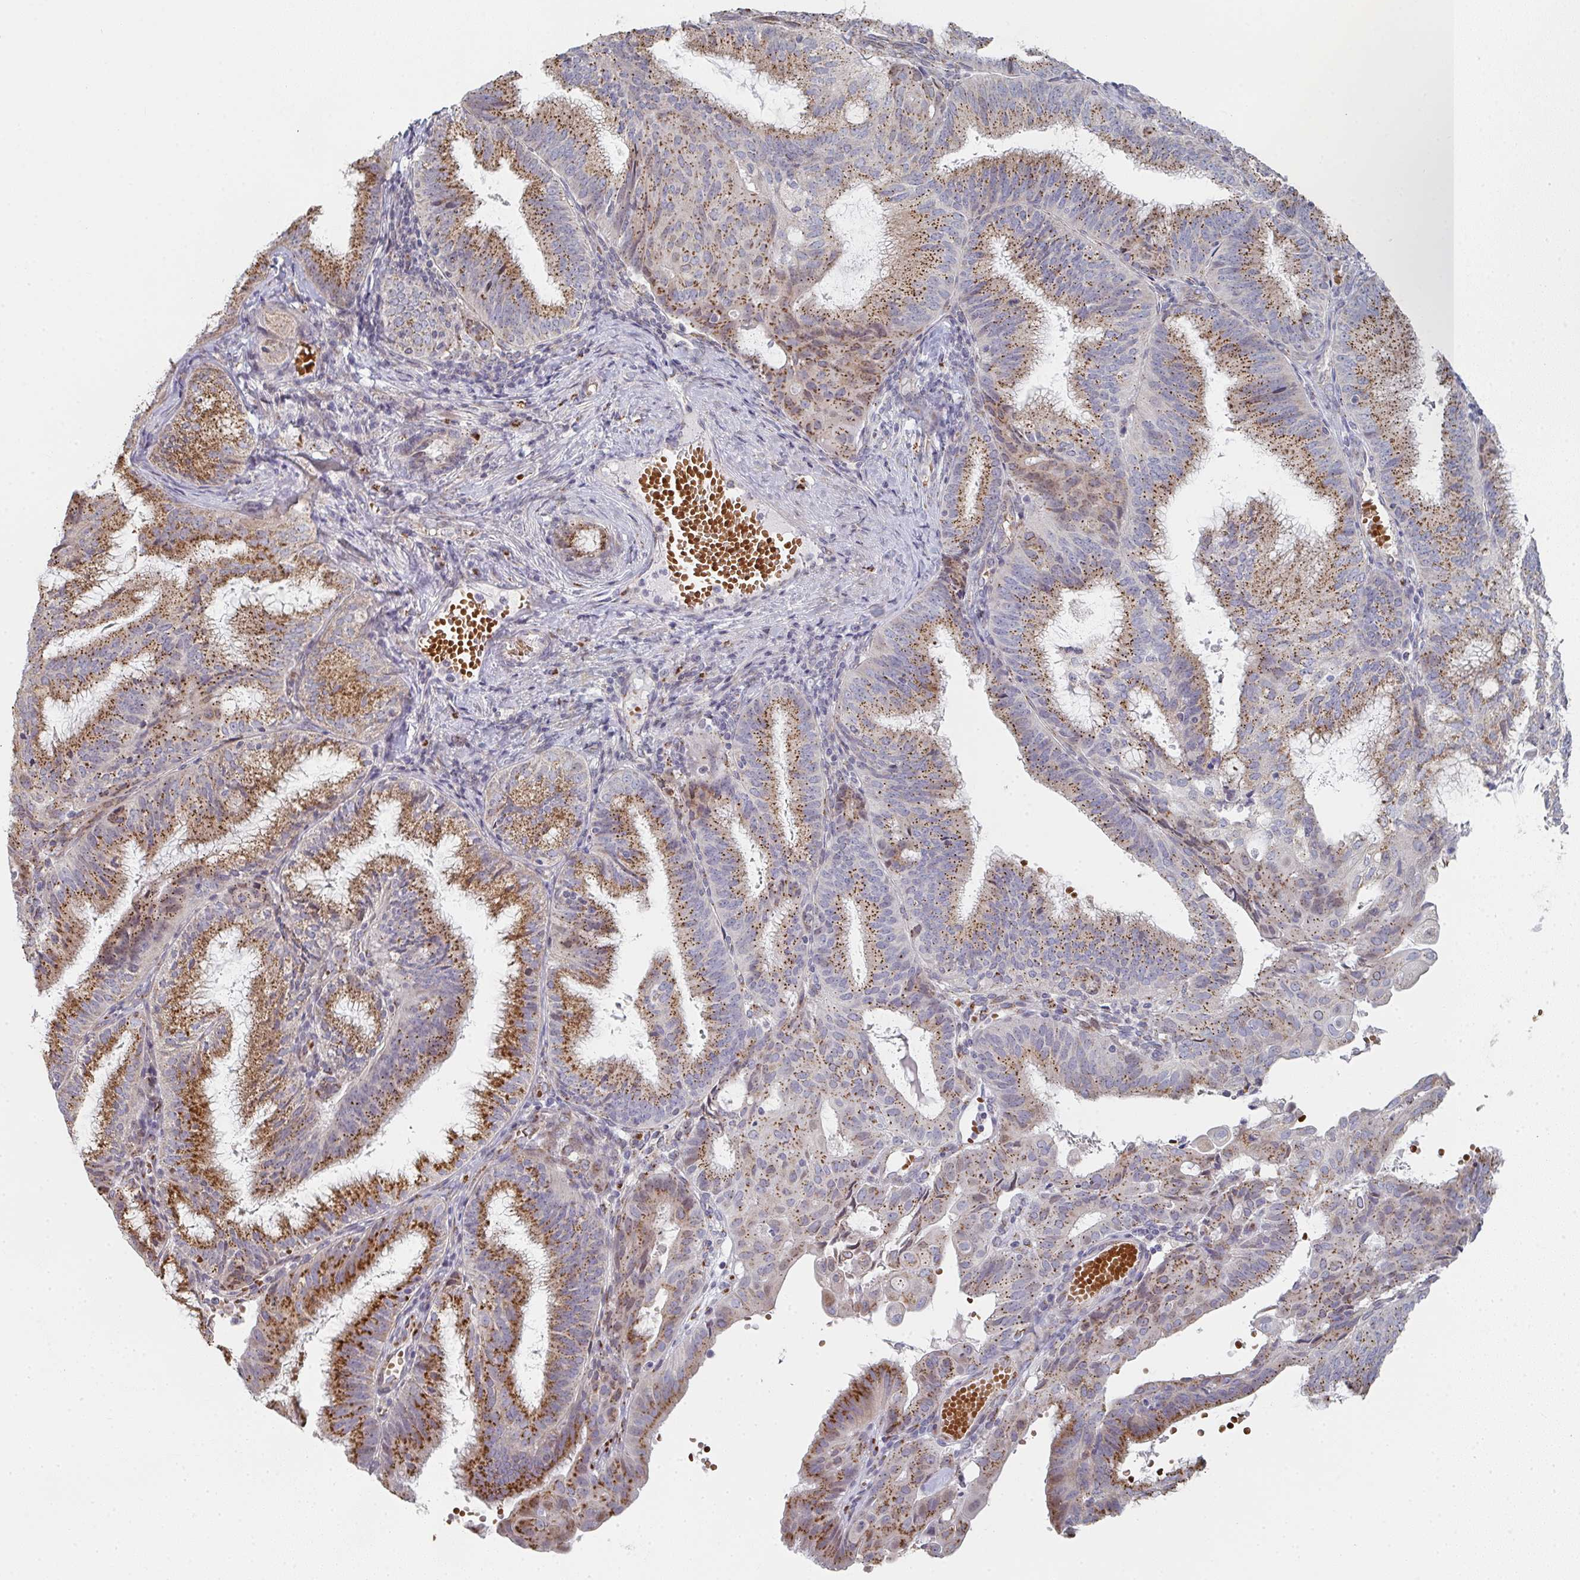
{"staining": {"intensity": "strong", "quantity": ">75%", "location": "cytoplasmic/membranous"}, "tissue": "endometrial cancer", "cell_type": "Tumor cells", "image_type": "cancer", "snomed": [{"axis": "morphology", "description": "Adenocarcinoma, NOS"}, {"axis": "topography", "description": "Endometrium"}], "caption": "DAB (3,3'-diaminobenzidine) immunohistochemical staining of endometrial cancer (adenocarcinoma) demonstrates strong cytoplasmic/membranous protein staining in approximately >75% of tumor cells.", "gene": "ZNF526", "patient": {"sex": "female", "age": 49}}